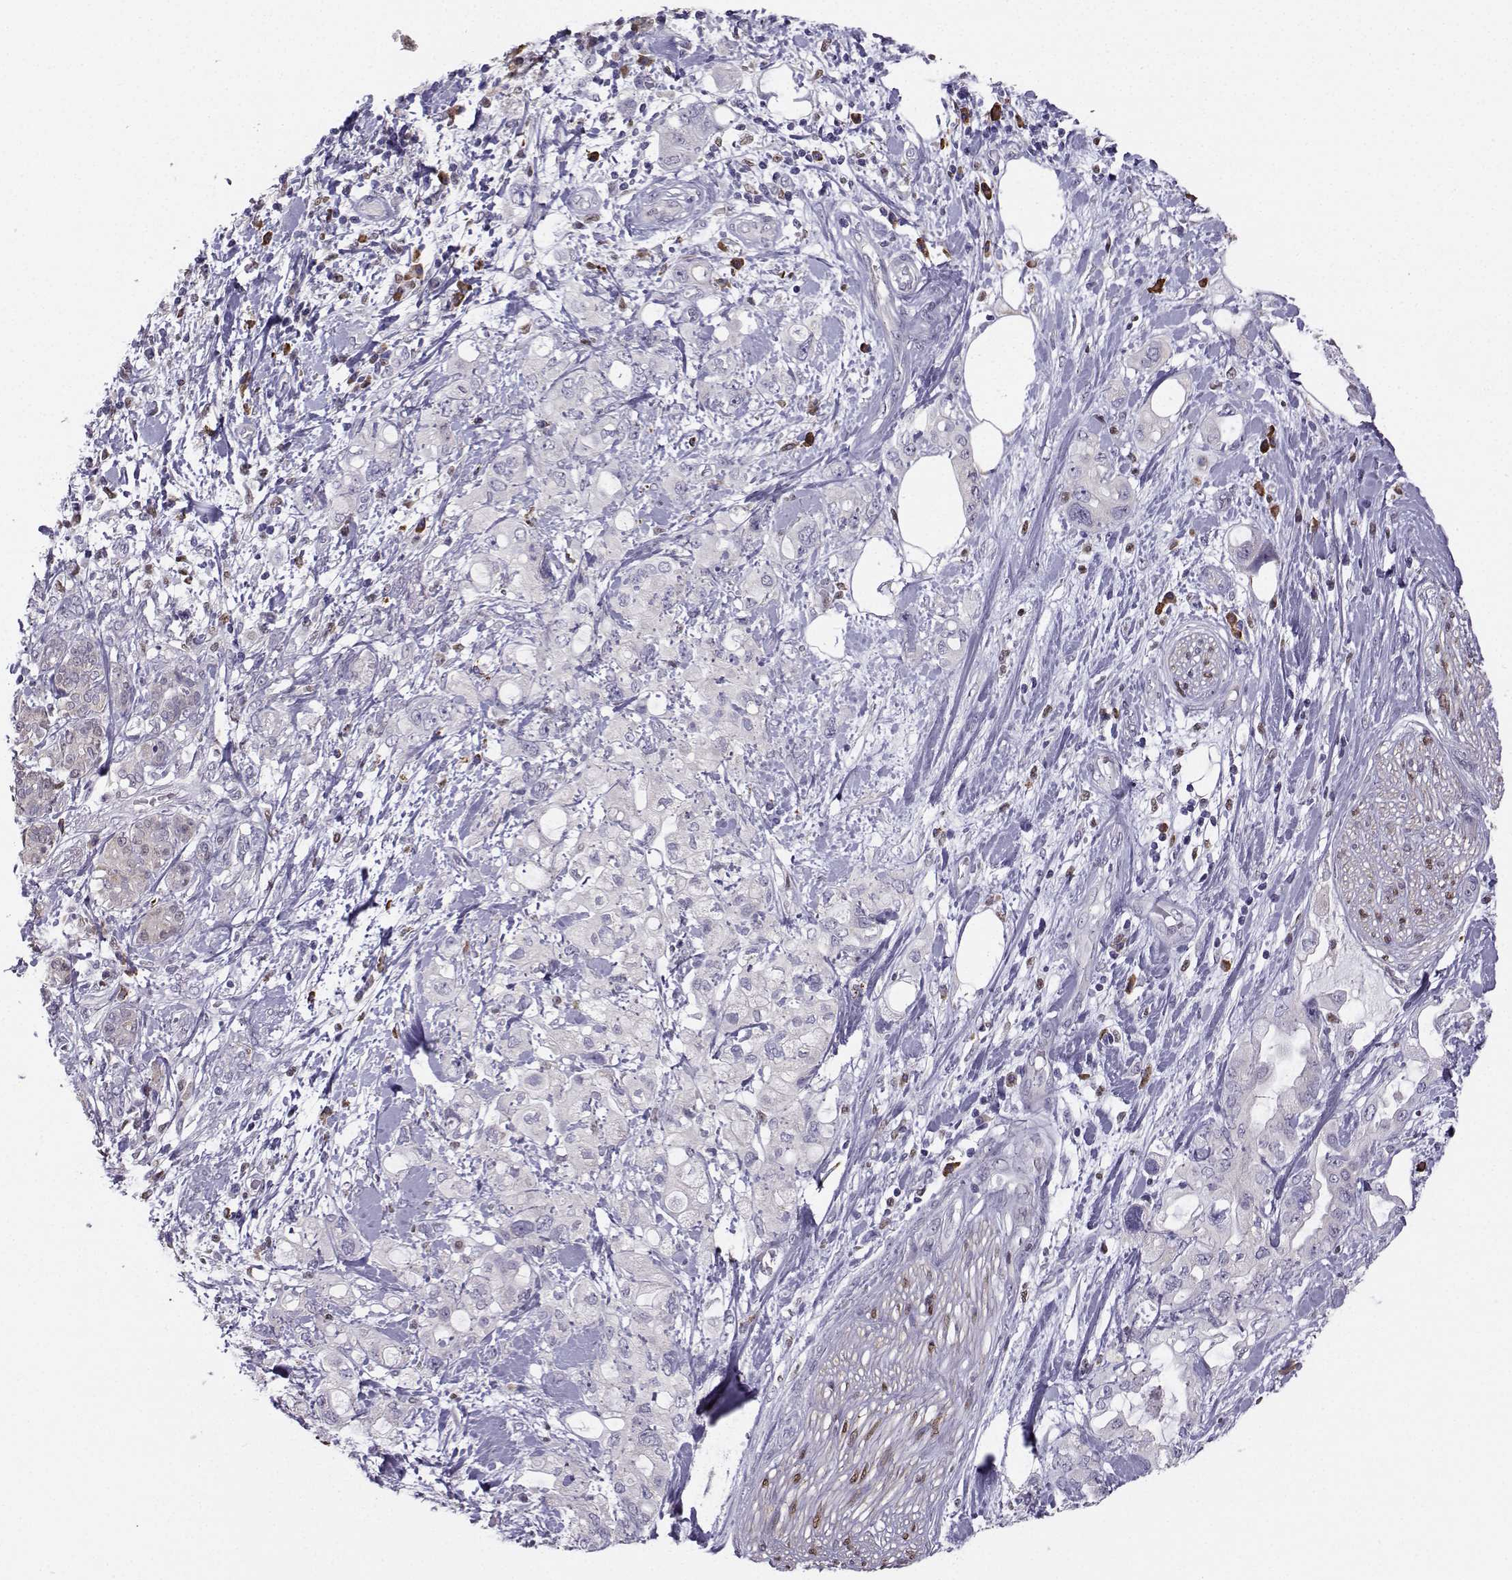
{"staining": {"intensity": "negative", "quantity": "none", "location": "none"}, "tissue": "pancreatic cancer", "cell_type": "Tumor cells", "image_type": "cancer", "snomed": [{"axis": "morphology", "description": "Adenocarcinoma, NOS"}, {"axis": "topography", "description": "Pancreas"}], "caption": "High power microscopy photomicrograph of an immunohistochemistry photomicrograph of adenocarcinoma (pancreatic), revealing no significant expression in tumor cells.", "gene": "DCLK3", "patient": {"sex": "female", "age": 56}}